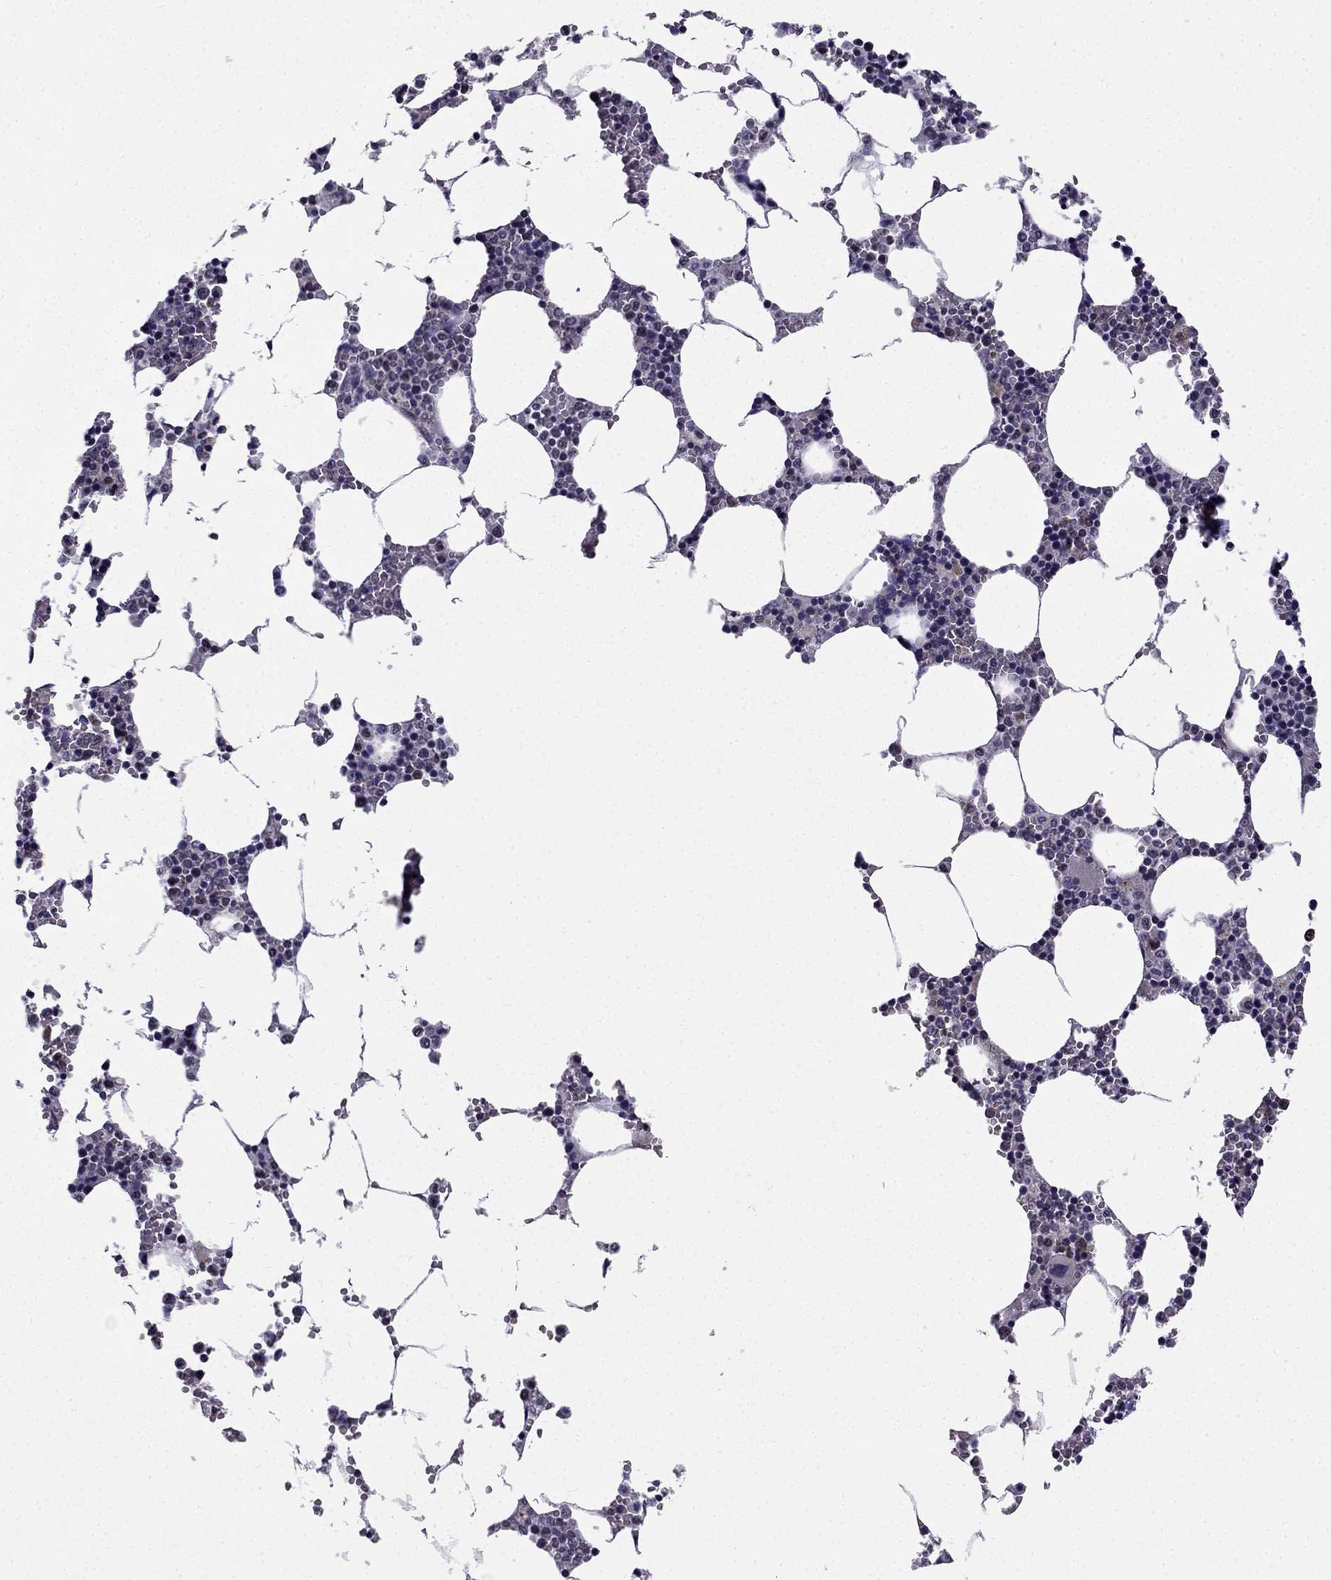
{"staining": {"intensity": "negative", "quantity": "none", "location": "none"}, "tissue": "bone marrow", "cell_type": "Hematopoietic cells", "image_type": "normal", "snomed": [{"axis": "morphology", "description": "Normal tissue, NOS"}, {"axis": "topography", "description": "Bone marrow"}], "caption": "IHC histopathology image of unremarkable bone marrow: bone marrow stained with DAB (3,3'-diaminobenzidine) displays no significant protein expression in hematopoietic cells.", "gene": "SLC6A2", "patient": {"sex": "female", "age": 64}}